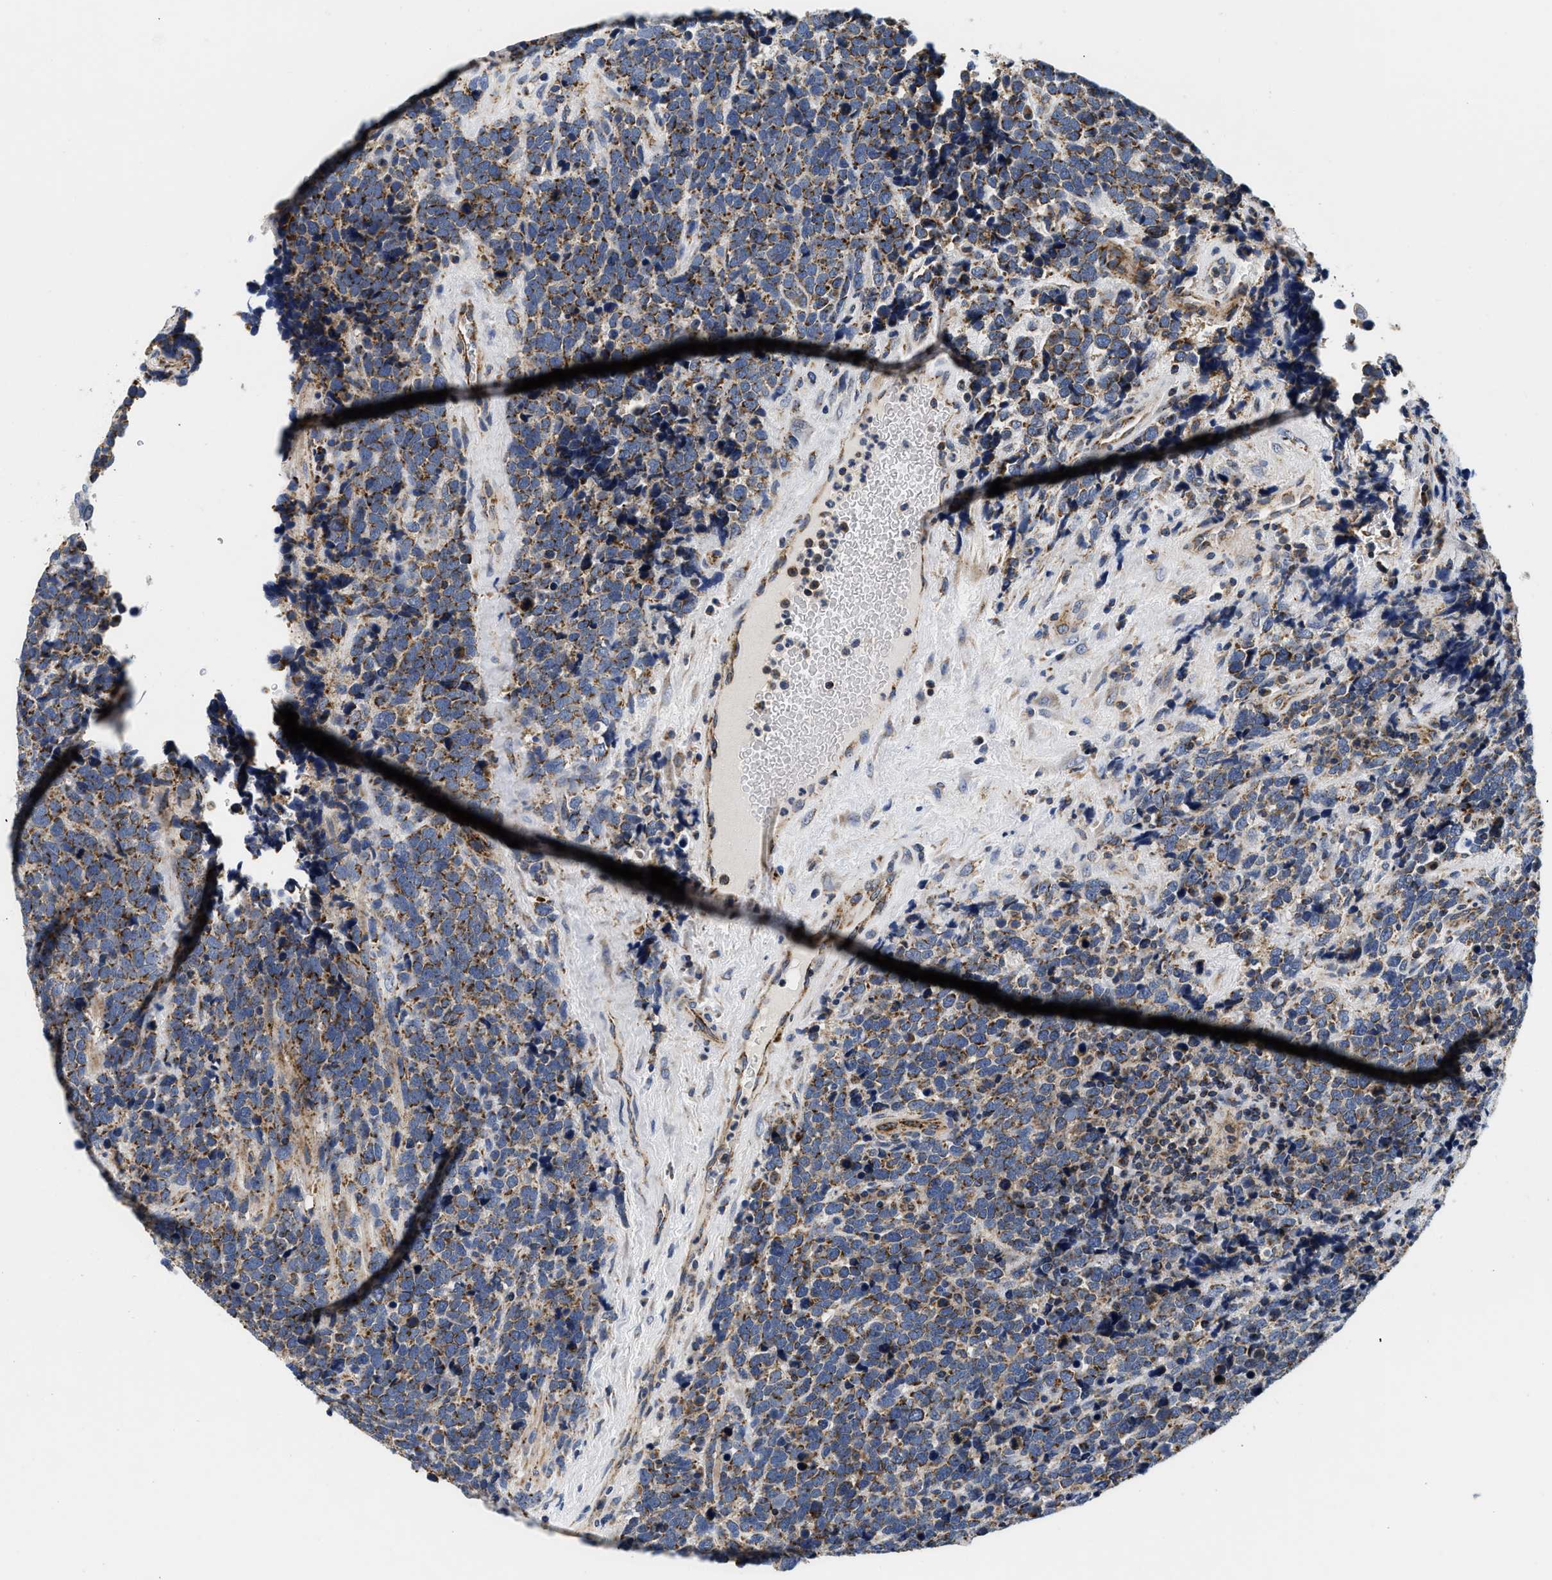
{"staining": {"intensity": "moderate", "quantity": ">75%", "location": "cytoplasmic/membranous"}, "tissue": "urothelial cancer", "cell_type": "Tumor cells", "image_type": "cancer", "snomed": [{"axis": "morphology", "description": "Urothelial carcinoma, High grade"}, {"axis": "topography", "description": "Urinary bladder"}], "caption": "Immunohistochemistry (DAB) staining of urothelial carcinoma (high-grade) exhibits moderate cytoplasmic/membranous protein expression in approximately >75% of tumor cells. The staining is performed using DAB brown chromogen to label protein expression. The nuclei are counter-stained blue using hematoxylin.", "gene": "PDP1", "patient": {"sex": "female", "age": 82}}